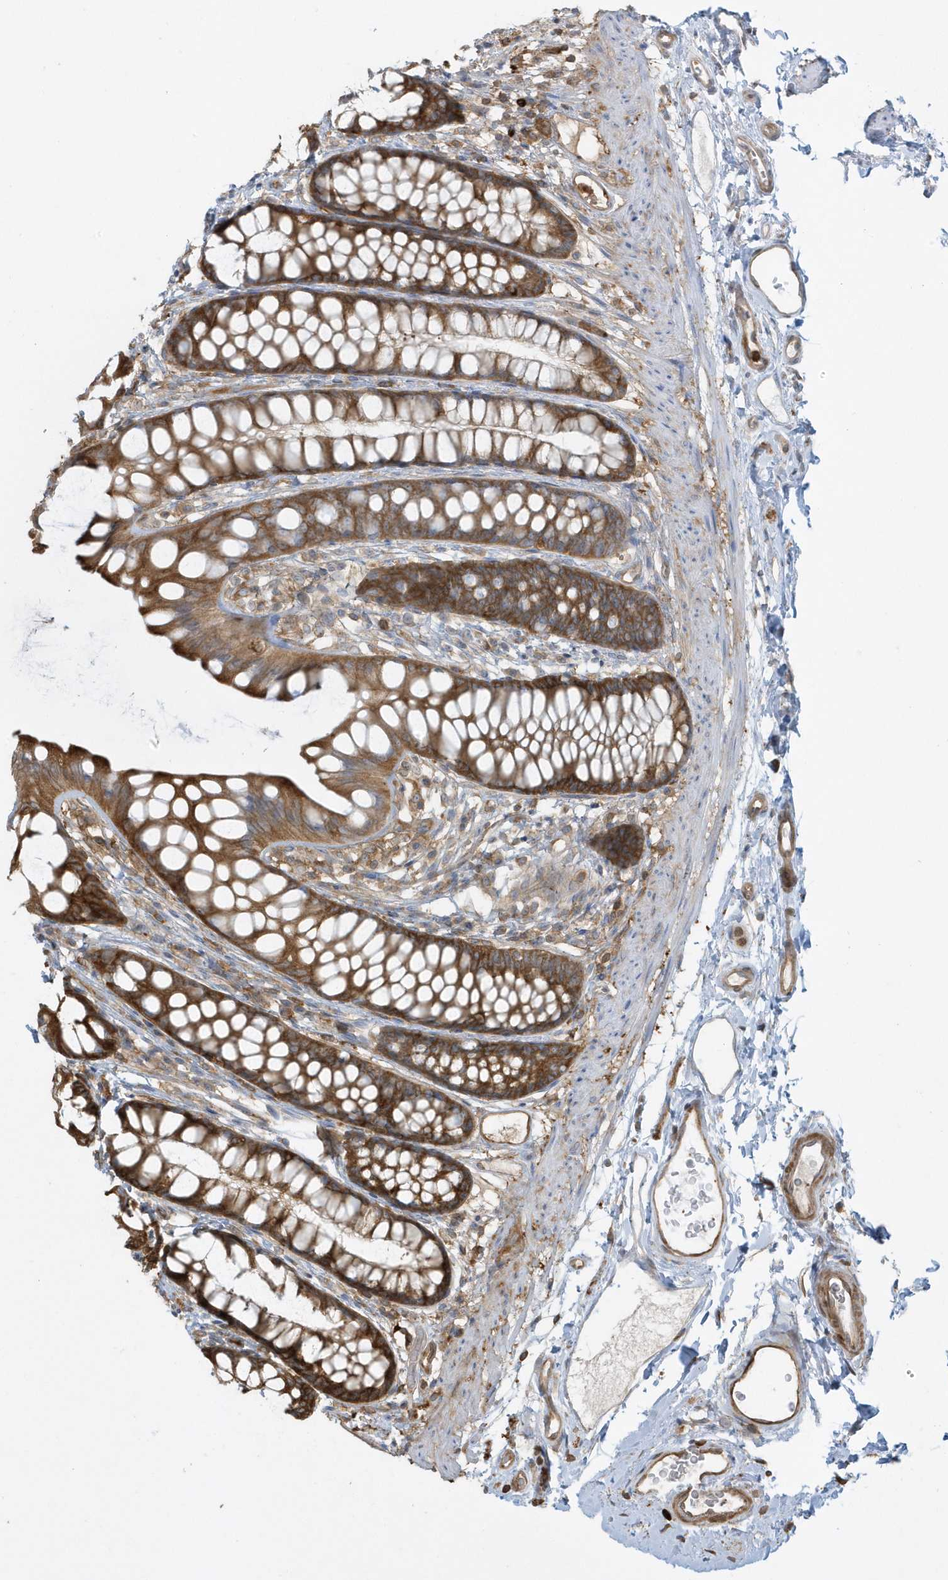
{"staining": {"intensity": "moderate", "quantity": ">75%", "location": "cytoplasmic/membranous"}, "tissue": "rectum", "cell_type": "Glandular cells", "image_type": "normal", "snomed": [{"axis": "morphology", "description": "Normal tissue, NOS"}, {"axis": "topography", "description": "Rectum"}], "caption": "Glandular cells reveal moderate cytoplasmic/membranous positivity in about >75% of cells in unremarkable rectum. Ihc stains the protein of interest in brown and the nuclei are stained blue.", "gene": "CLCN6", "patient": {"sex": "female", "age": 65}}